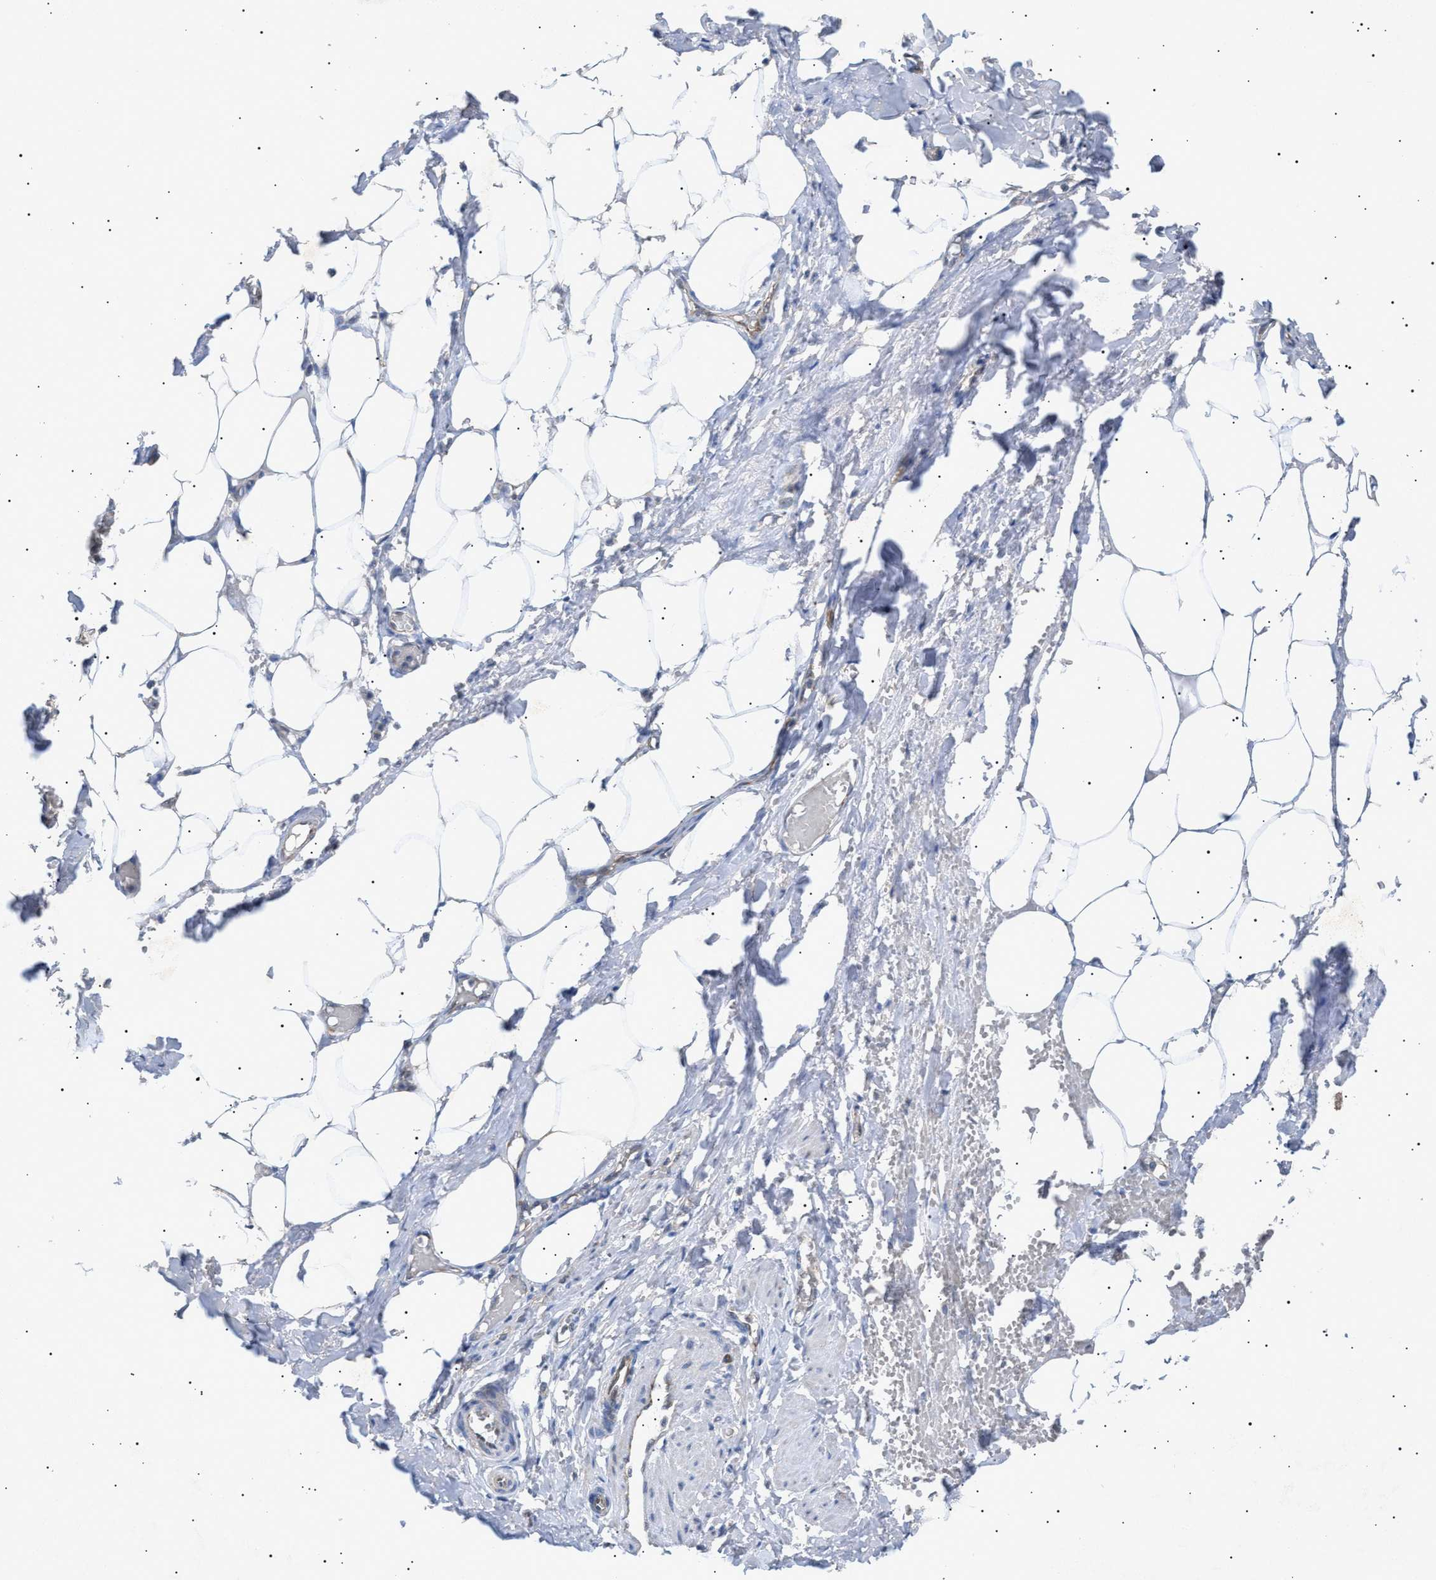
{"staining": {"intensity": "negative", "quantity": "none", "location": "none"}, "tissue": "adipose tissue", "cell_type": "Adipocytes", "image_type": "normal", "snomed": [{"axis": "morphology", "description": "Normal tissue, NOS"}, {"axis": "topography", "description": "Soft tissue"}, {"axis": "topography", "description": "Vascular tissue"}], "caption": "This image is of benign adipose tissue stained with immunohistochemistry (IHC) to label a protein in brown with the nuclei are counter-stained blue. There is no positivity in adipocytes. (Stains: DAB (3,3'-diaminobenzidine) IHC with hematoxylin counter stain, Microscopy: brightfield microscopy at high magnification).", "gene": "SIRT5", "patient": {"sex": "female", "age": 35}}